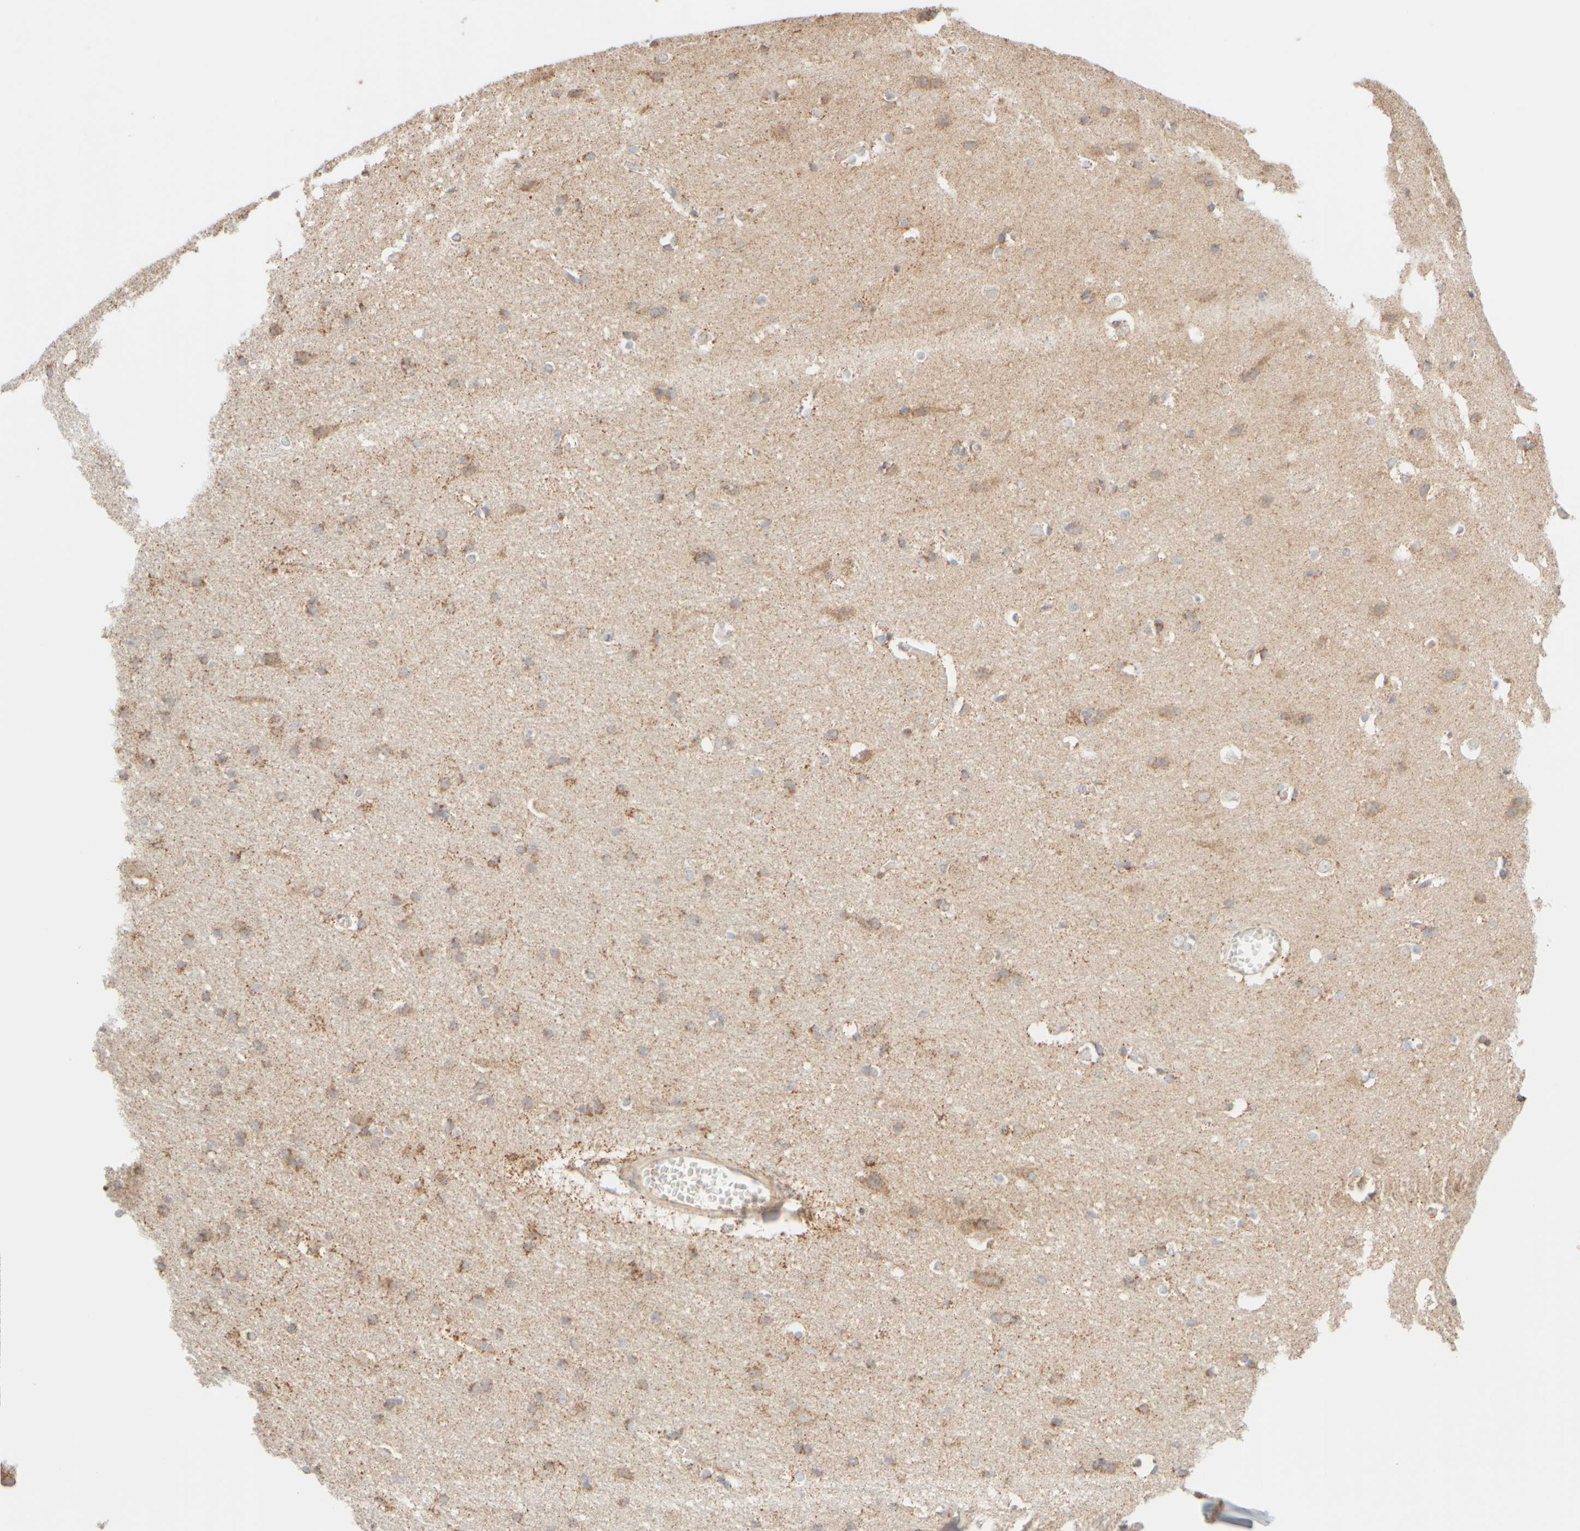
{"staining": {"intensity": "negative", "quantity": "none", "location": "none"}, "tissue": "cerebral cortex", "cell_type": "Endothelial cells", "image_type": "normal", "snomed": [{"axis": "morphology", "description": "Normal tissue, NOS"}, {"axis": "topography", "description": "Cerebral cortex"}], "caption": "Immunohistochemical staining of benign cerebral cortex reveals no significant staining in endothelial cells. The staining is performed using DAB (3,3'-diaminobenzidine) brown chromogen with nuclei counter-stained in using hematoxylin.", "gene": "APBB2", "patient": {"sex": "male", "age": 54}}